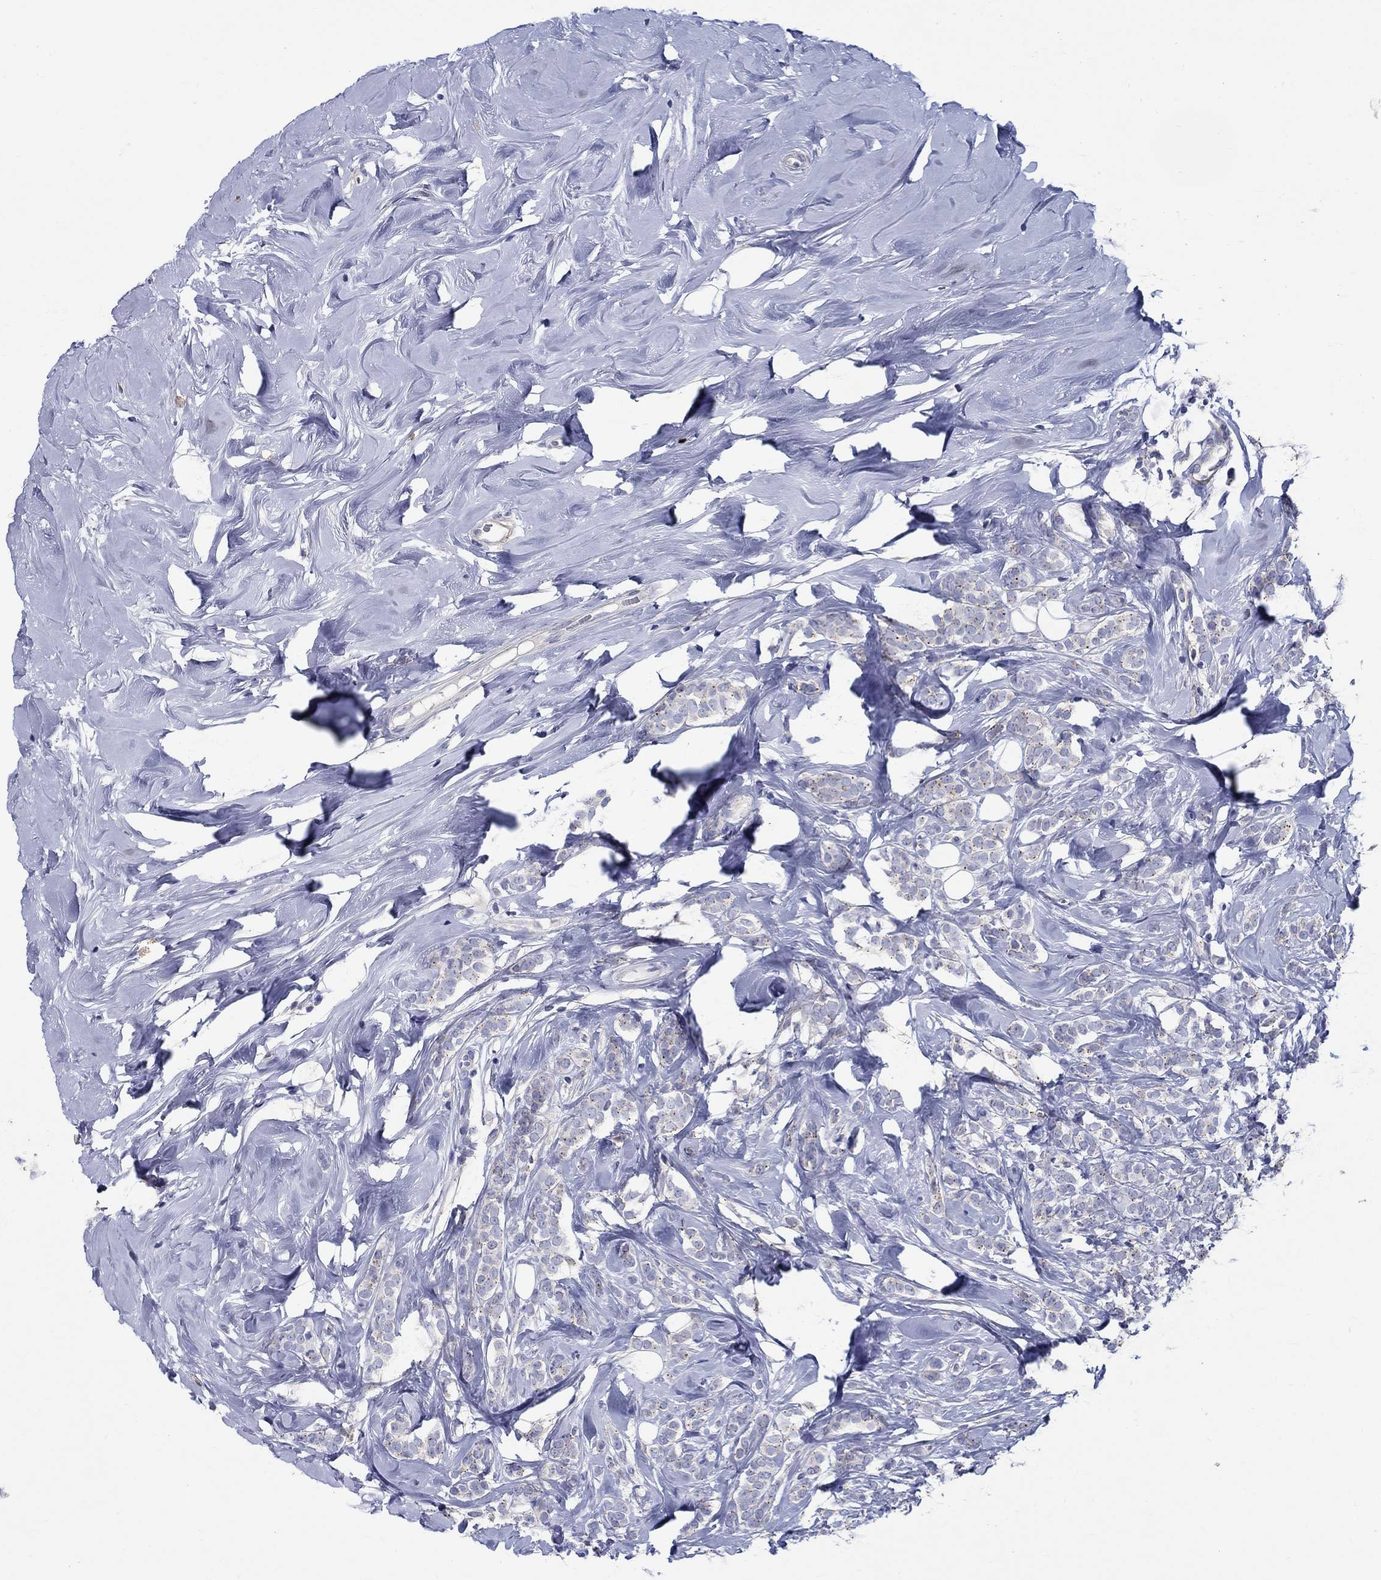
{"staining": {"intensity": "moderate", "quantity": "<25%", "location": "cytoplasmic/membranous"}, "tissue": "breast cancer", "cell_type": "Tumor cells", "image_type": "cancer", "snomed": [{"axis": "morphology", "description": "Lobular carcinoma"}, {"axis": "topography", "description": "Breast"}], "caption": "Breast cancer stained with a protein marker exhibits moderate staining in tumor cells.", "gene": "SOX2", "patient": {"sex": "female", "age": 49}}